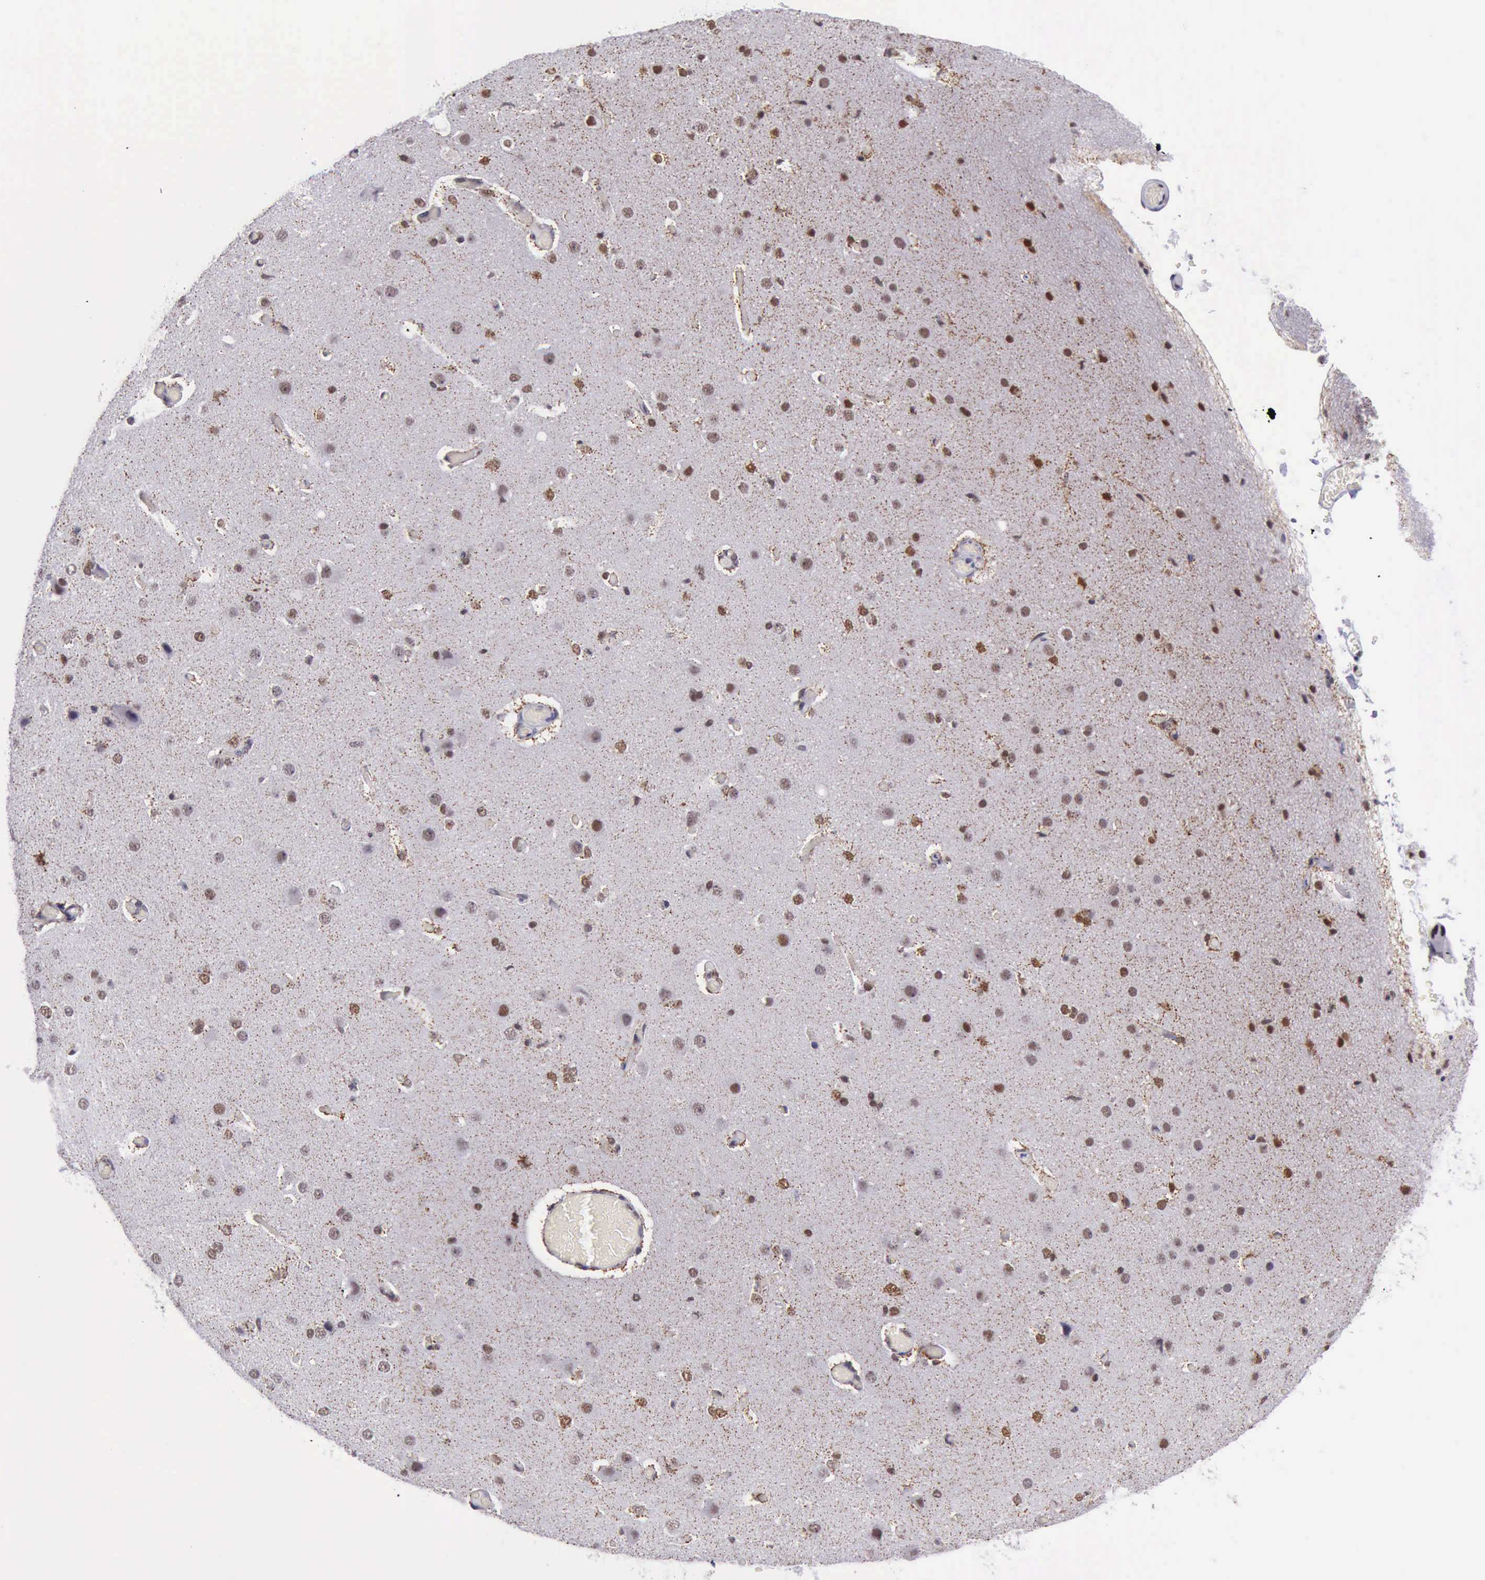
{"staining": {"intensity": "negative", "quantity": "none", "location": "none"}, "tissue": "cerebral cortex", "cell_type": "Endothelial cells", "image_type": "normal", "snomed": [{"axis": "morphology", "description": "Normal tissue, NOS"}, {"axis": "morphology", "description": "Glioma, malignant, High grade"}, {"axis": "topography", "description": "Cerebral cortex"}], "caption": "High power microscopy photomicrograph of an immunohistochemistry photomicrograph of benign cerebral cortex, revealing no significant staining in endothelial cells. The staining was performed using DAB to visualize the protein expression in brown, while the nuclei were stained in blue with hematoxylin (Magnification: 20x).", "gene": "ERCC4", "patient": {"sex": "male", "age": 77}}